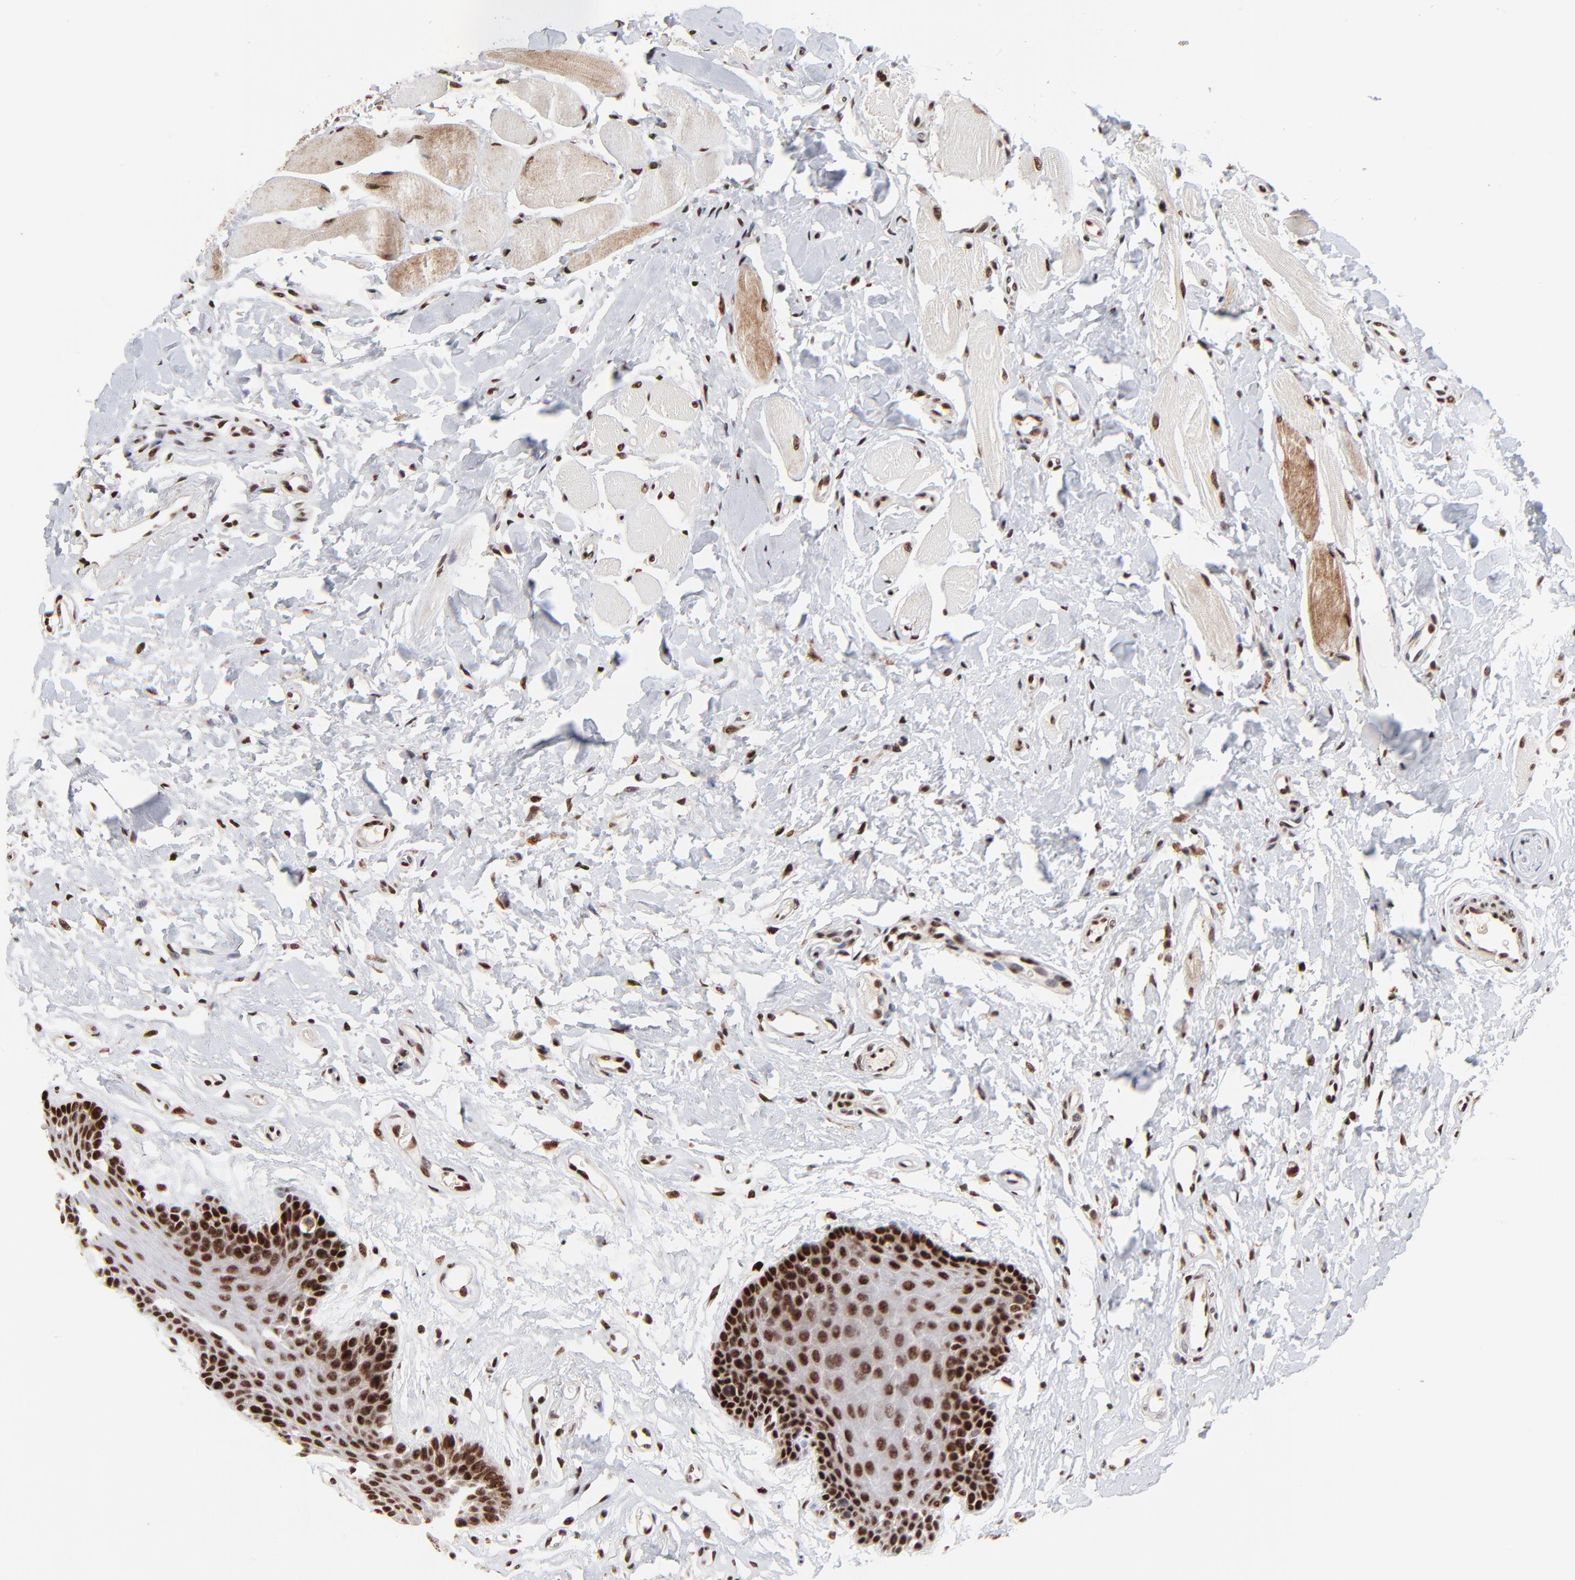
{"staining": {"intensity": "strong", "quantity": ">75%", "location": "nuclear"}, "tissue": "oral mucosa", "cell_type": "Squamous epithelial cells", "image_type": "normal", "snomed": [{"axis": "morphology", "description": "Normal tissue, NOS"}, {"axis": "topography", "description": "Oral tissue"}], "caption": "A brown stain labels strong nuclear positivity of a protein in squamous epithelial cells of normal oral mucosa.", "gene": "RBM22", "patient": {"sex": "male", "age": 62}}